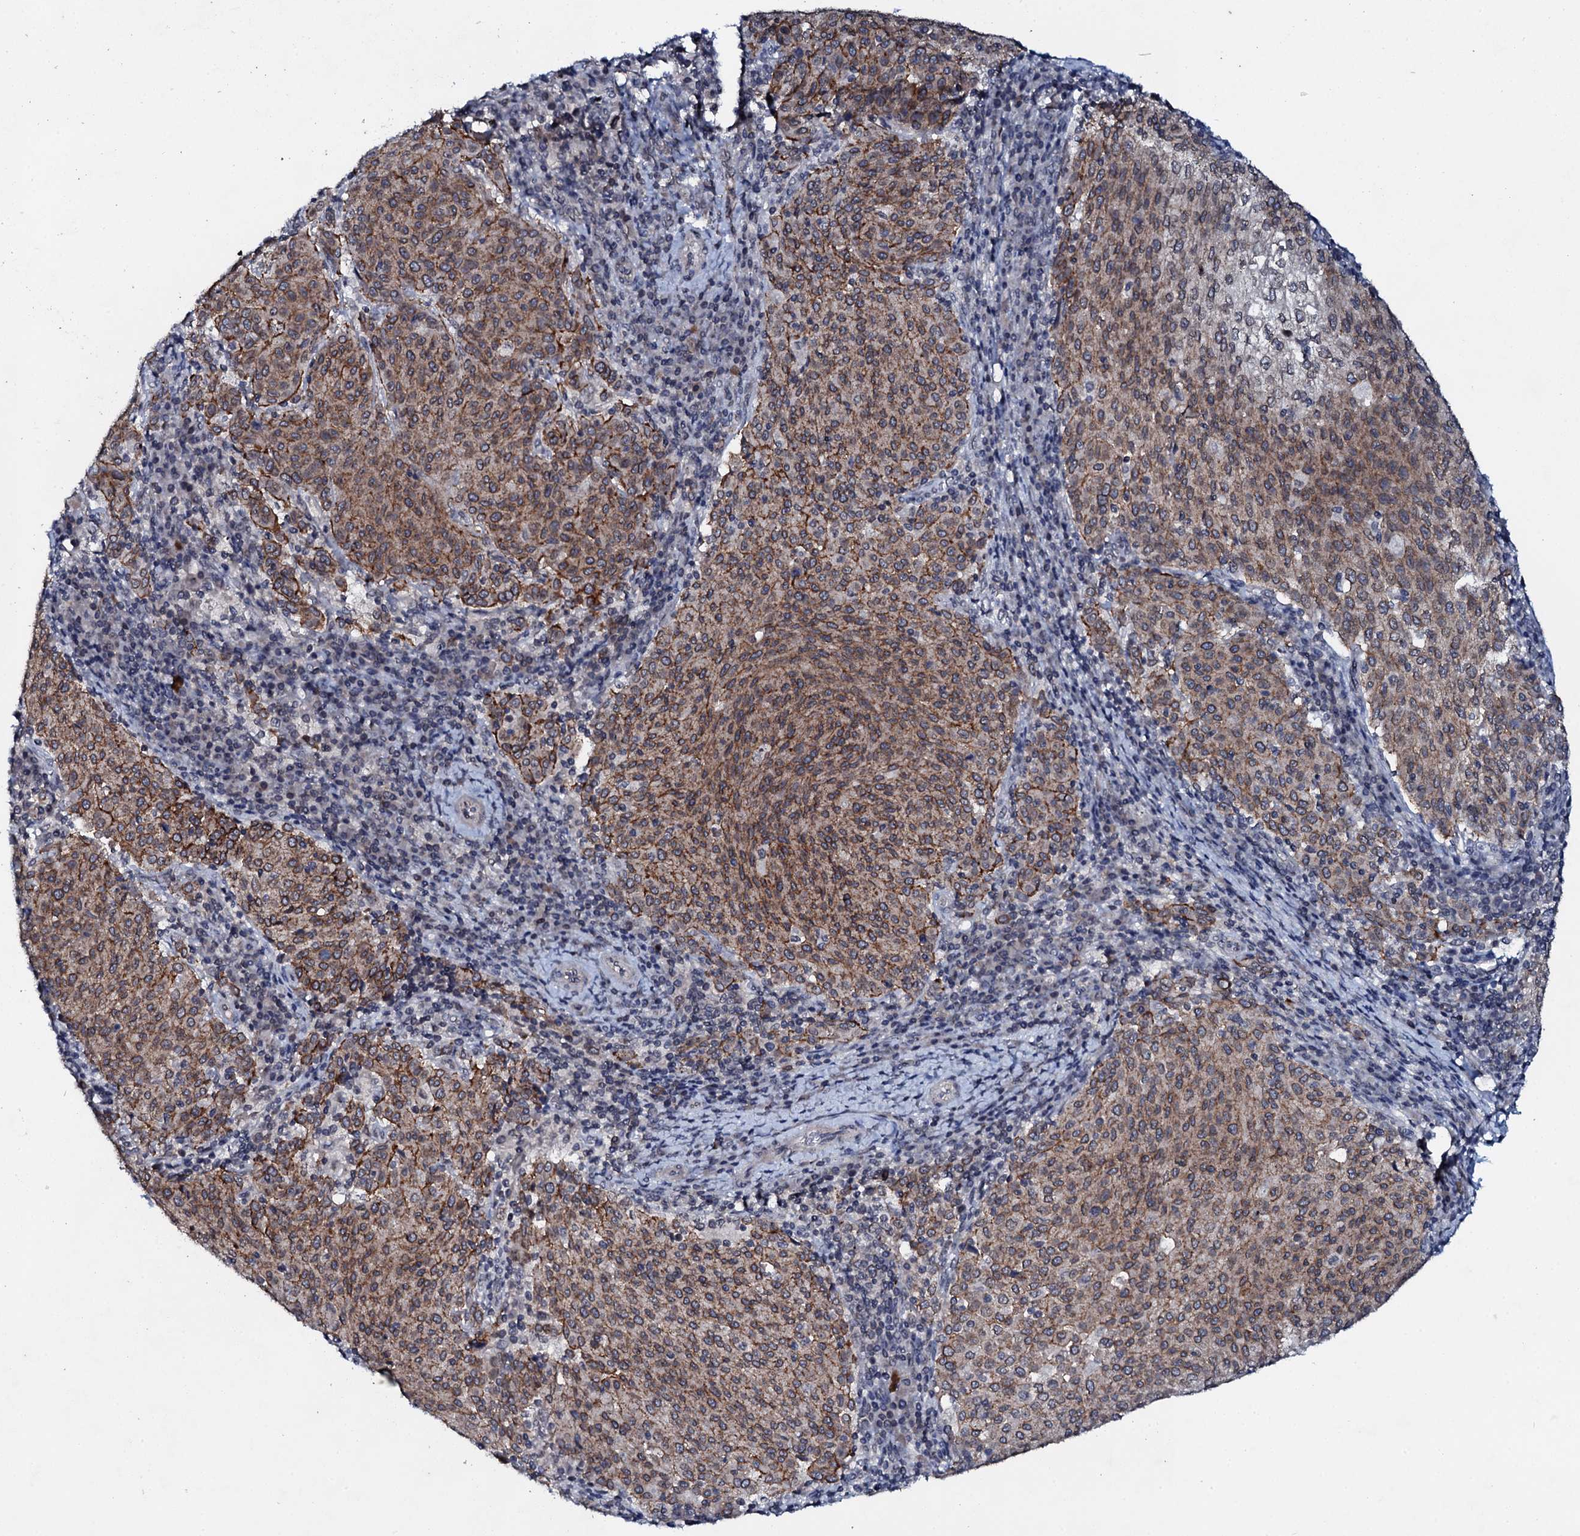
{"staining": {"intensity": "moderate", "quantity": ">75%", "location": "cytoplasmic/membranous"}, "tissue": "cervical cancer", "cell_type": "Tumor cells", "image_type": "cancer", "snomed": [{"axis": "morphology", "description": "Squamous cell carcinoma, NOS"}, {"axis": "topography", "description": "Cervix"}], "caption": "Human cervical cancer stained with a protein marker displays moderate staining in tumor cells.", "gene": "SNTA1", "patient": {"sex": "female", "age": 46}}